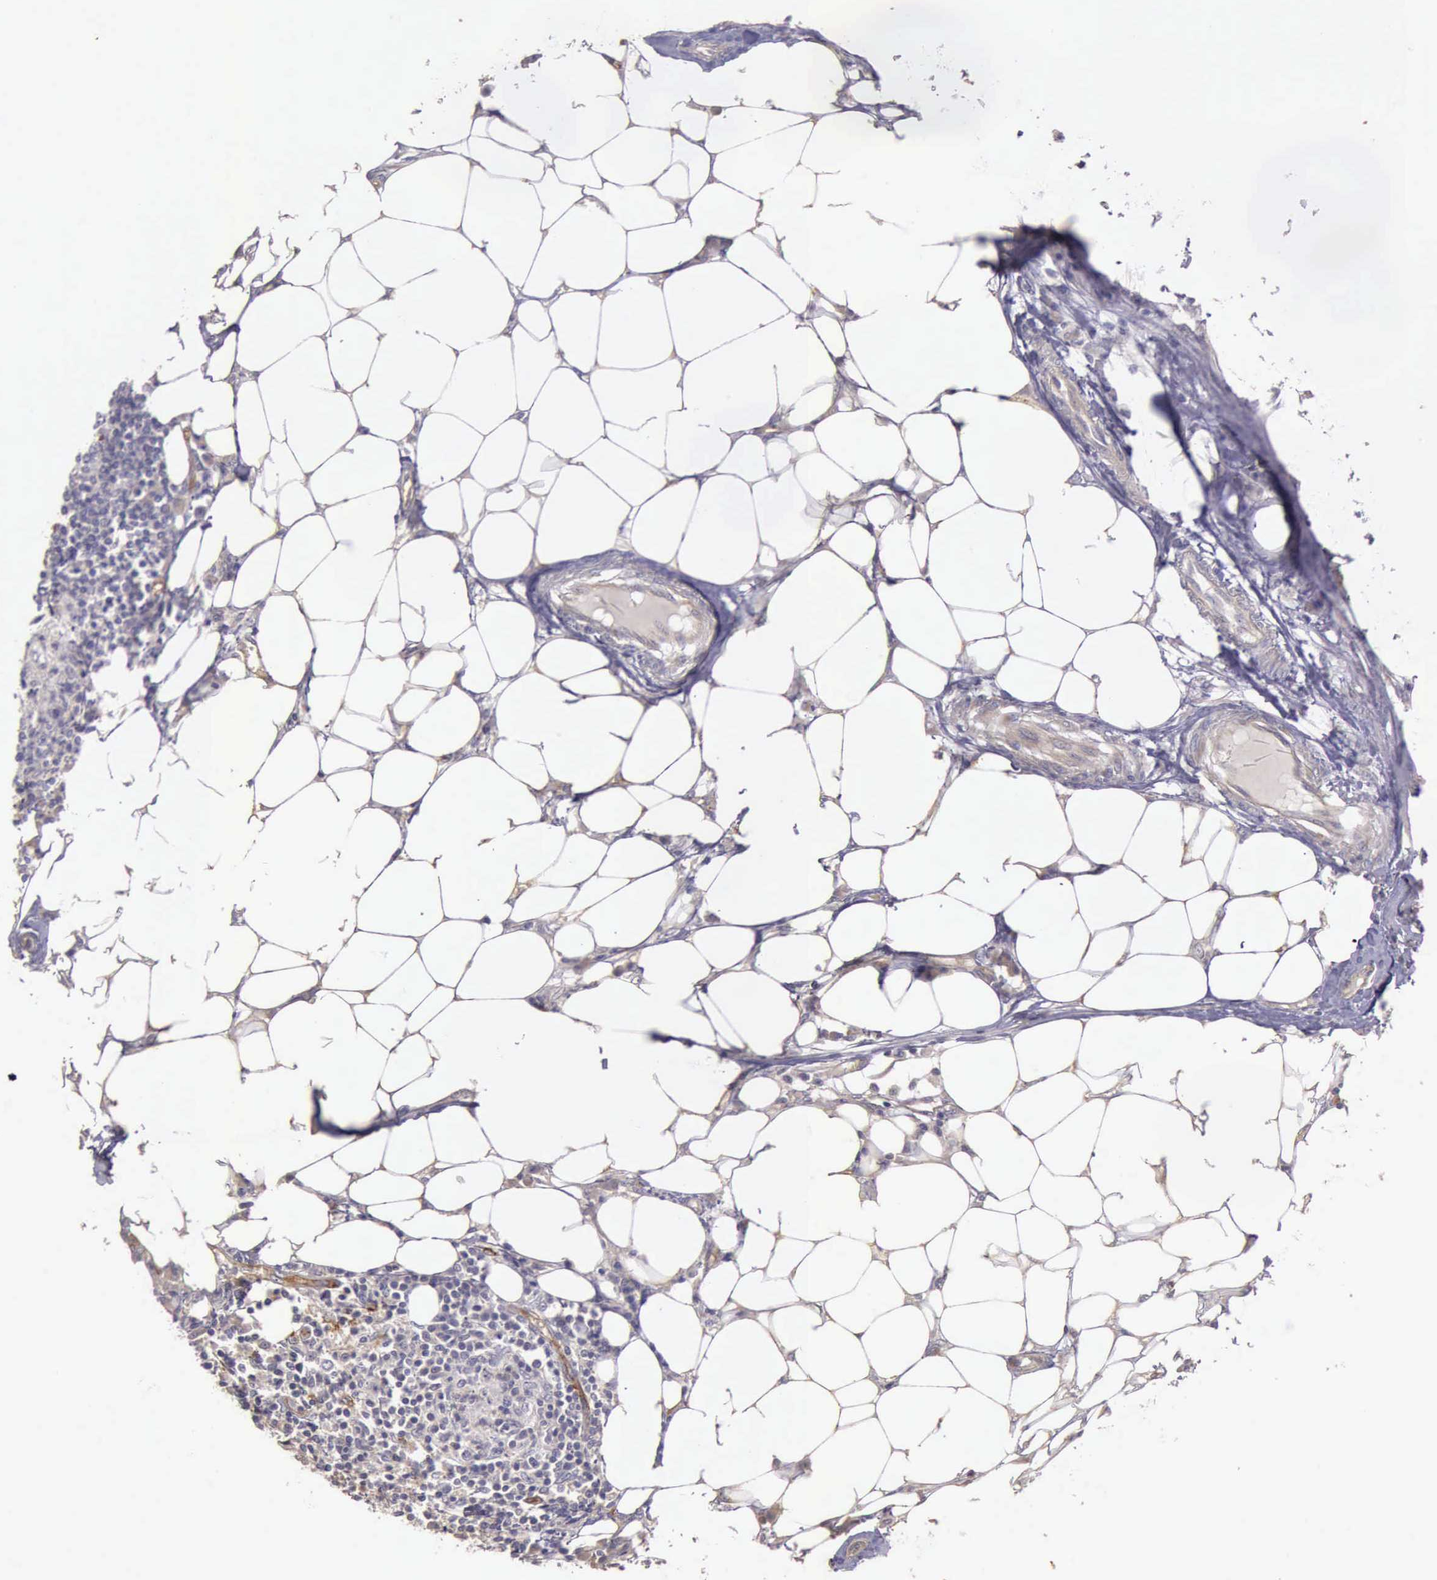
{"staining": {"intensity": "weak", "quantity": "<25%", "location": "cytoplasmic/membranous"}, "tissue": "colorectal cancer", "cell_type": "Tumor cells", "image_type": "cancer", "snomed": [{"axis": "morphology", "description": "Adenocarcinoma, NOS"}, {"axis": "topography", "description": "Colon"}], "caption": "This is a histopathology image of IHC staining of adenocarcinoma (colorectal), which shows no expression in tumor cells.", "gene": "TCEANC", "patient": {"sex": "male", "age": 71}}